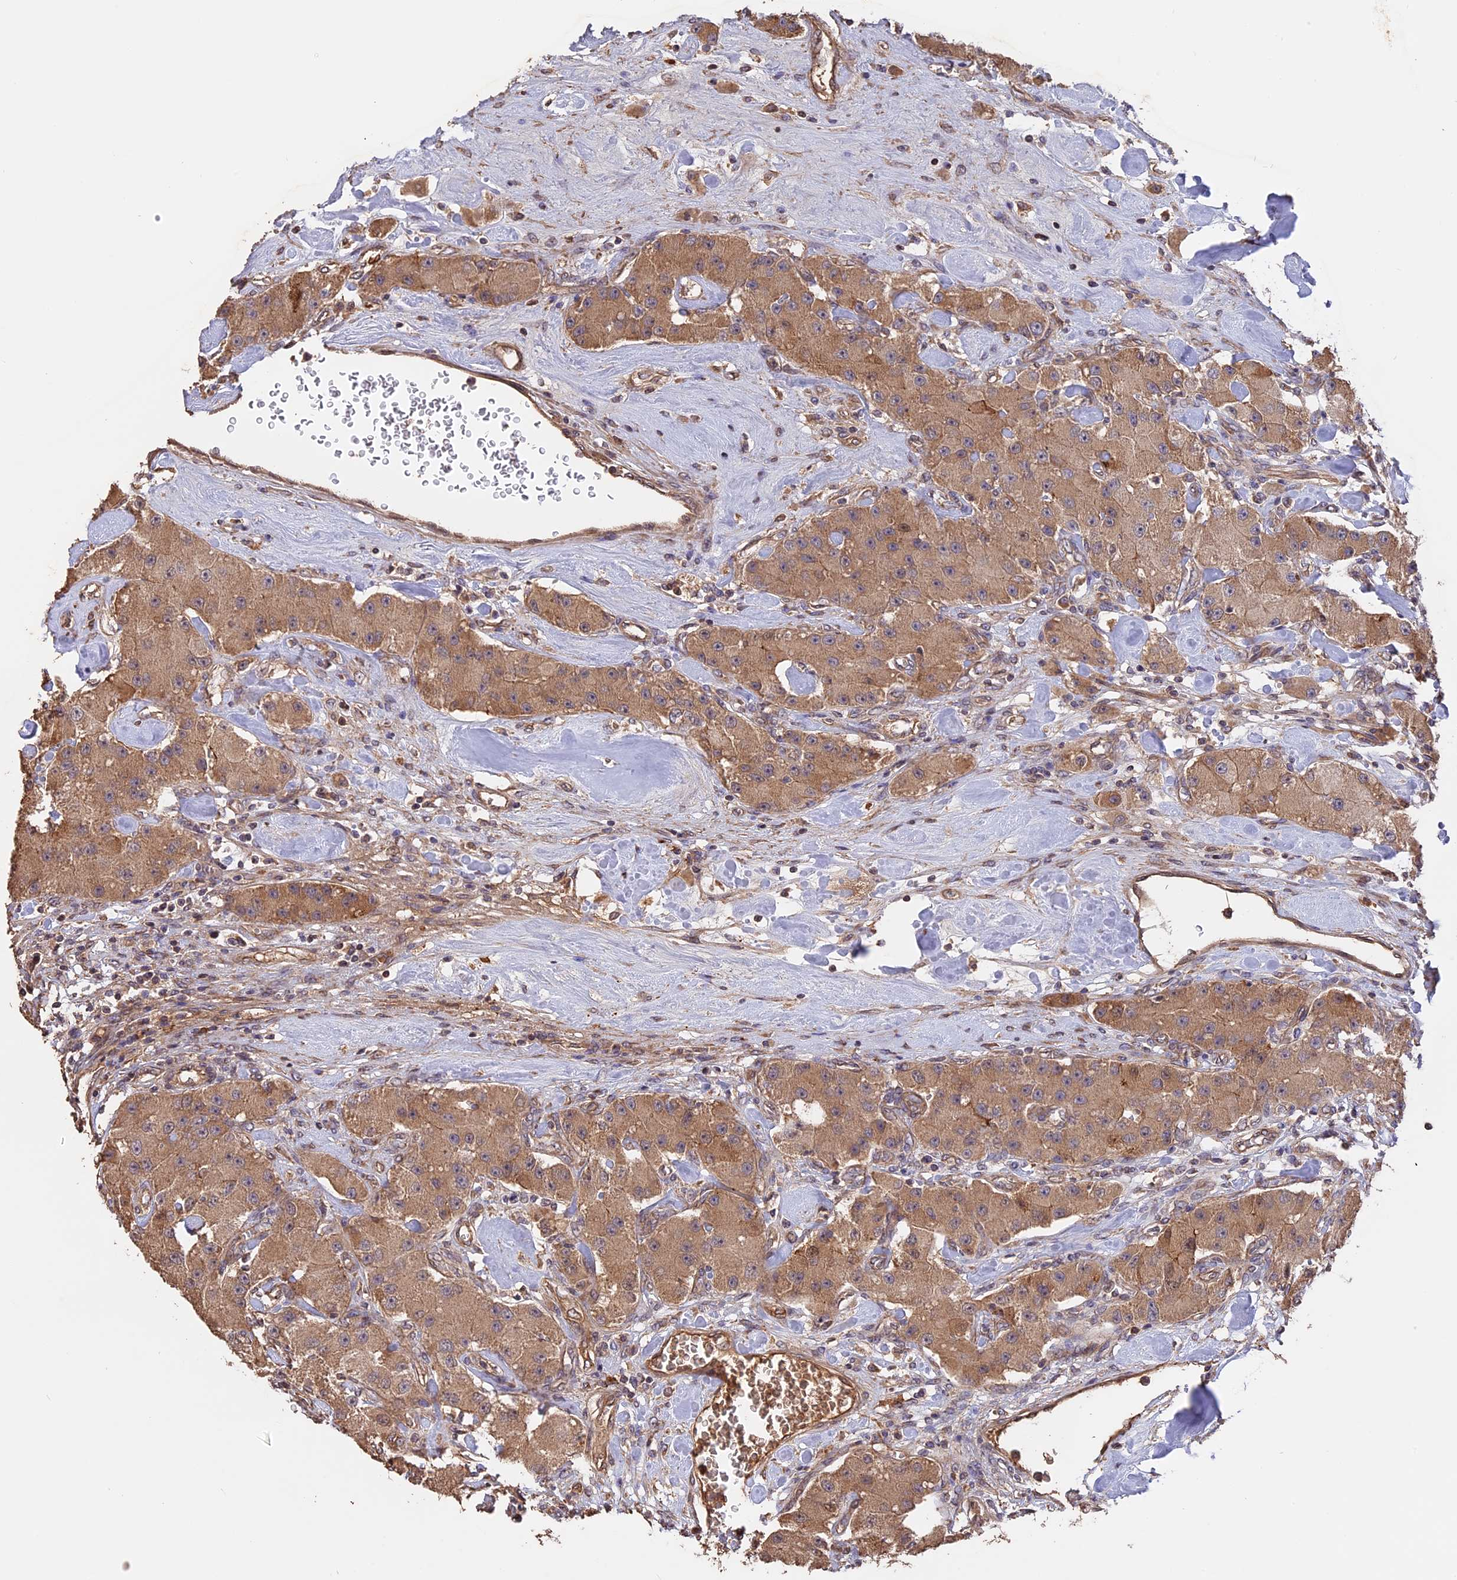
{"staining": {"intensity": "moderate", "quantity": ">75%", "location": "cytoplasmic/membranous"}, "tissue": "carcinoid", "cell_type": "Tumor cells", "image_type": "cancer", "snomed": [{"axis": "morphology", "description": "Carcinoid, malignant, NOS"}, {"axis": "topography", "description": "Pancreas"}], "caption": "Carcinoid stained with a brown dye exhibits moderate cytoplasmic/membranous positive expression in about >75% of tumor cells.", "gene": "RASAL1", "patient": {"sex": "male", "age": 41}}